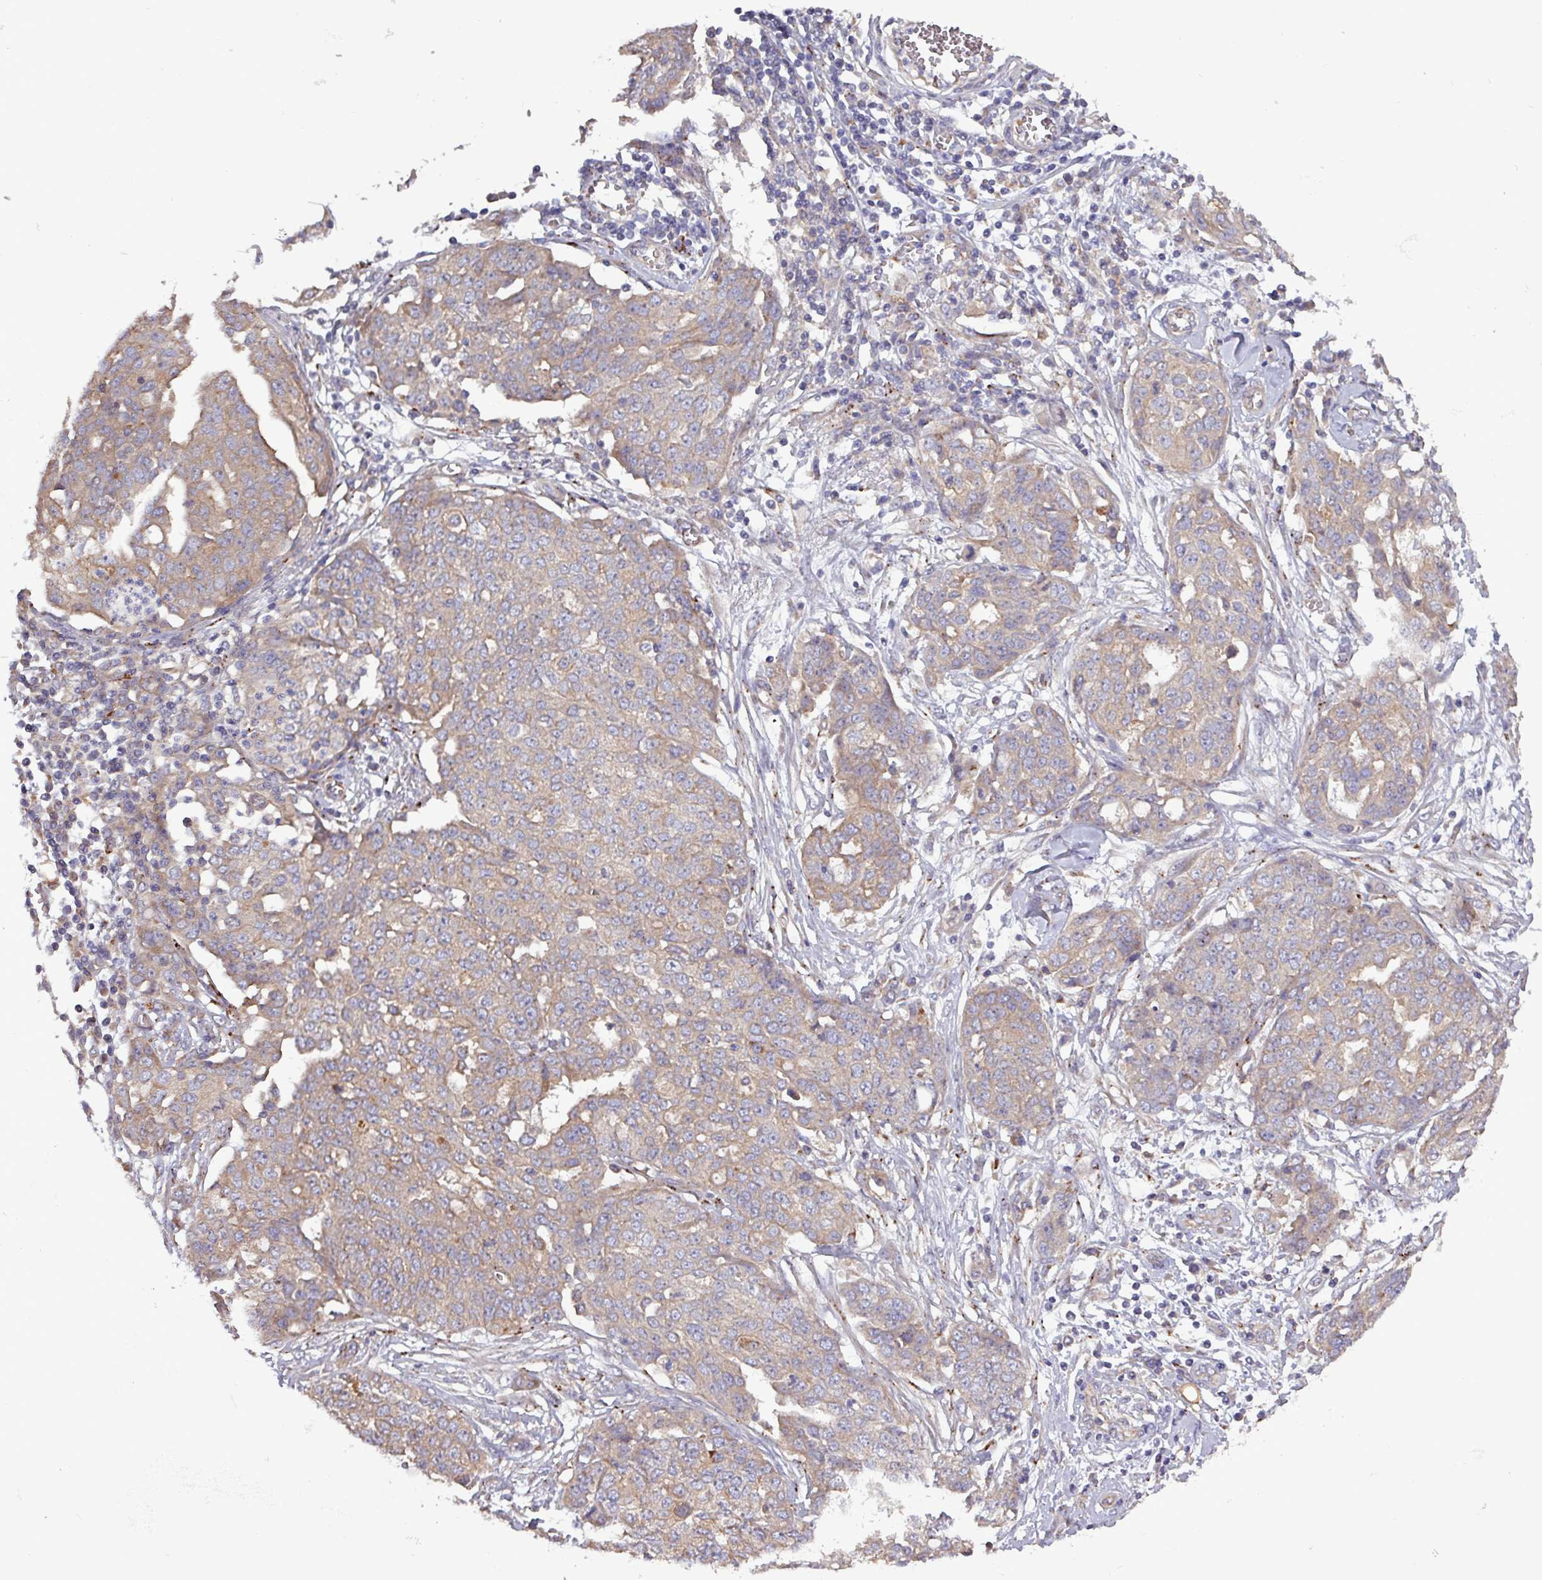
{"staining": {"intensity": "weak", "quantity": "<25%", "location": "cytoplasmic/membranous"}, "tissue": "ovarian cancer", "cell_type": "Tumor cells", "image_type": "cancer", "snomed": [{"axis": "morphology", "description": "Cystadenocarcinoma, serous, NOS"}, {"axis": "topography", "description": "Soft tissue"}, {"axis": "topography", "description": "Ovary"}], "caption": "Immunohistochemistry photomicrograph of neoplastic tissue: human serous cystadenocarcinoma (ovarian) stained with DAB reveals no significant protein positivity in tumor cells.", "gene": "PLIN2", "patient": {"sex": "female", "age": 57}}